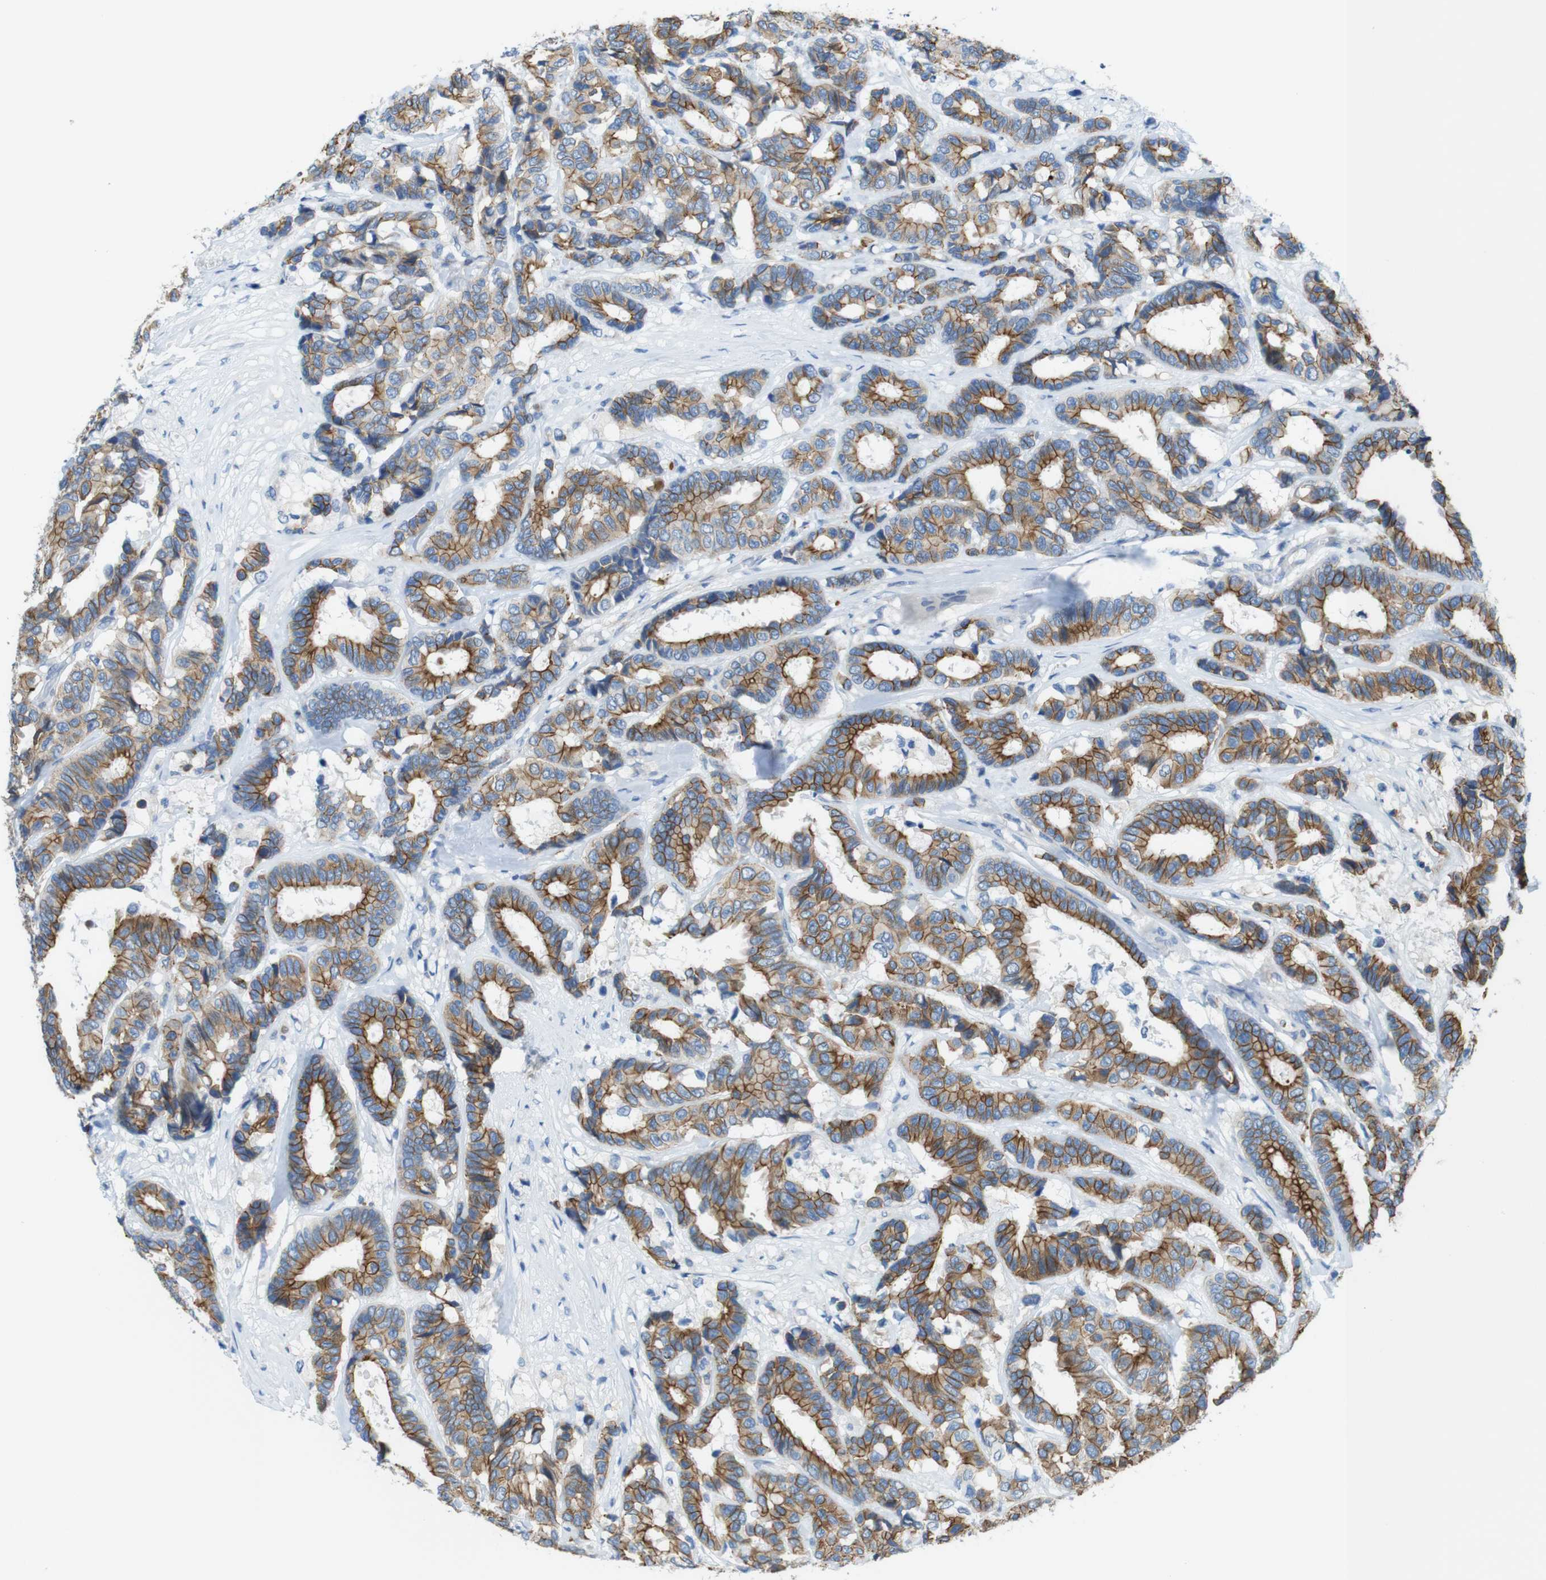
{"staining": {"intensity": "moderate", "quantity": ">75%", "location": "cytoplasmic/membranous"}, "tissue": "breast cancer", "cell_type": "Tumor cells", "image_type": "cancer", "snomed": [{"axis": "morphology", "description": "Duct carcinoma"}, {"axis": "topography", "description": "Breast"}], "caption": "Brown immunohistochemical staining in human invasive ductal carcinoma (breast) reveals moderate cytoplasmic/membranous staining in about >75% of tumor cells.", "gene": "CLMN", "patient": {"sex": "female", "age": 87}}